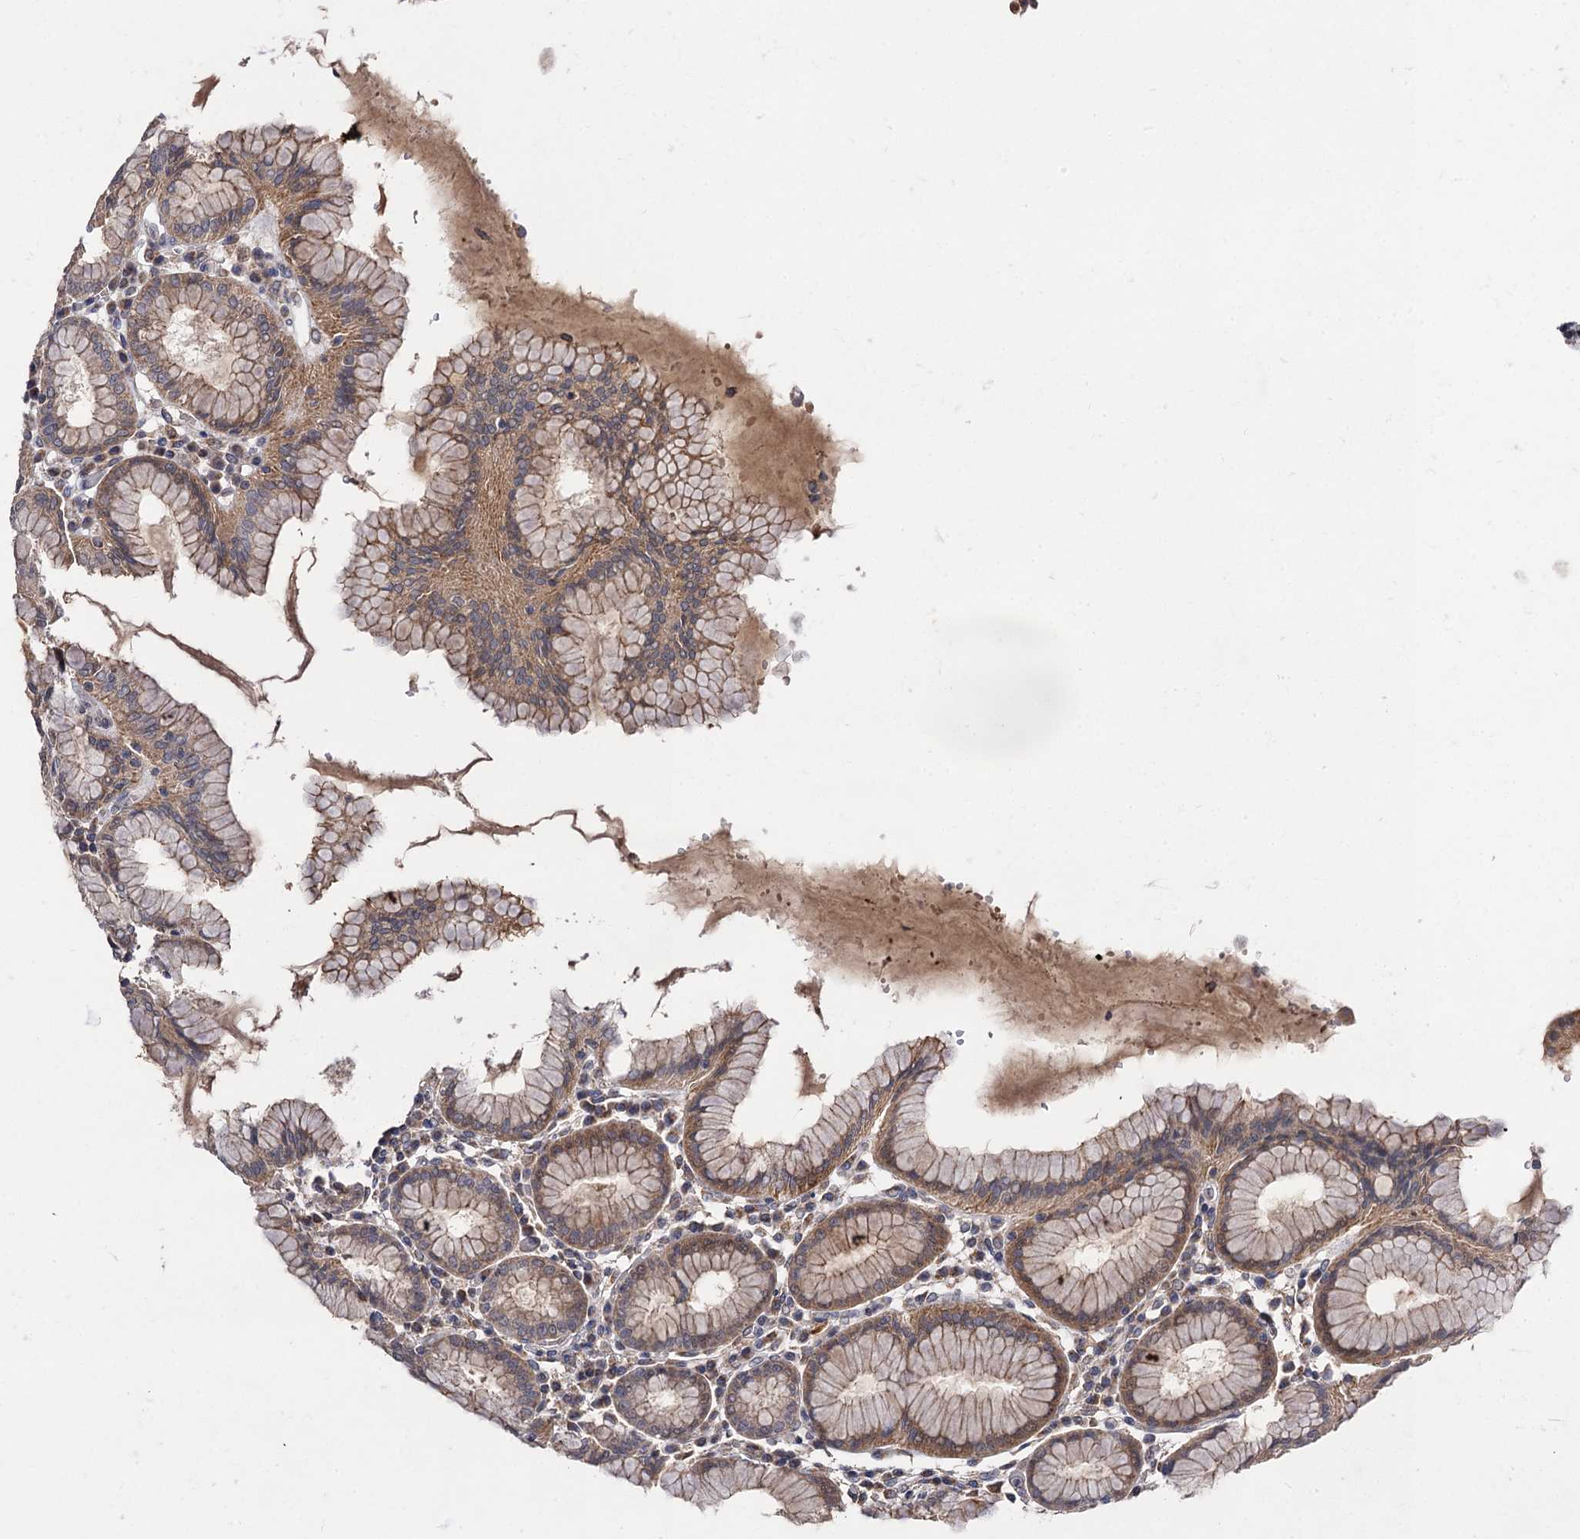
{"staining": {"intensity": "moderate", "quantity": "25%-75%", "location": "cytoplasmic/membranous"}, "tissue": "stomach", "cell_type": "Glandular cells", "image_type": "normal", "snomed": [{"axis": "morphology", "description": "Normal tissue, NOS"}, {"axis": "topography", "description": "Stomach"}, {"axis": "topography", "description": "Stomach, lower"}], "caption": "Brown immunohistochemical staining in benign human stomach shows moderate cytoplasmic/membranous staining in about 25%-75% of glandular cells.", "gene": "VPS37D", "patient": {"sex": "female", "age": 56}}